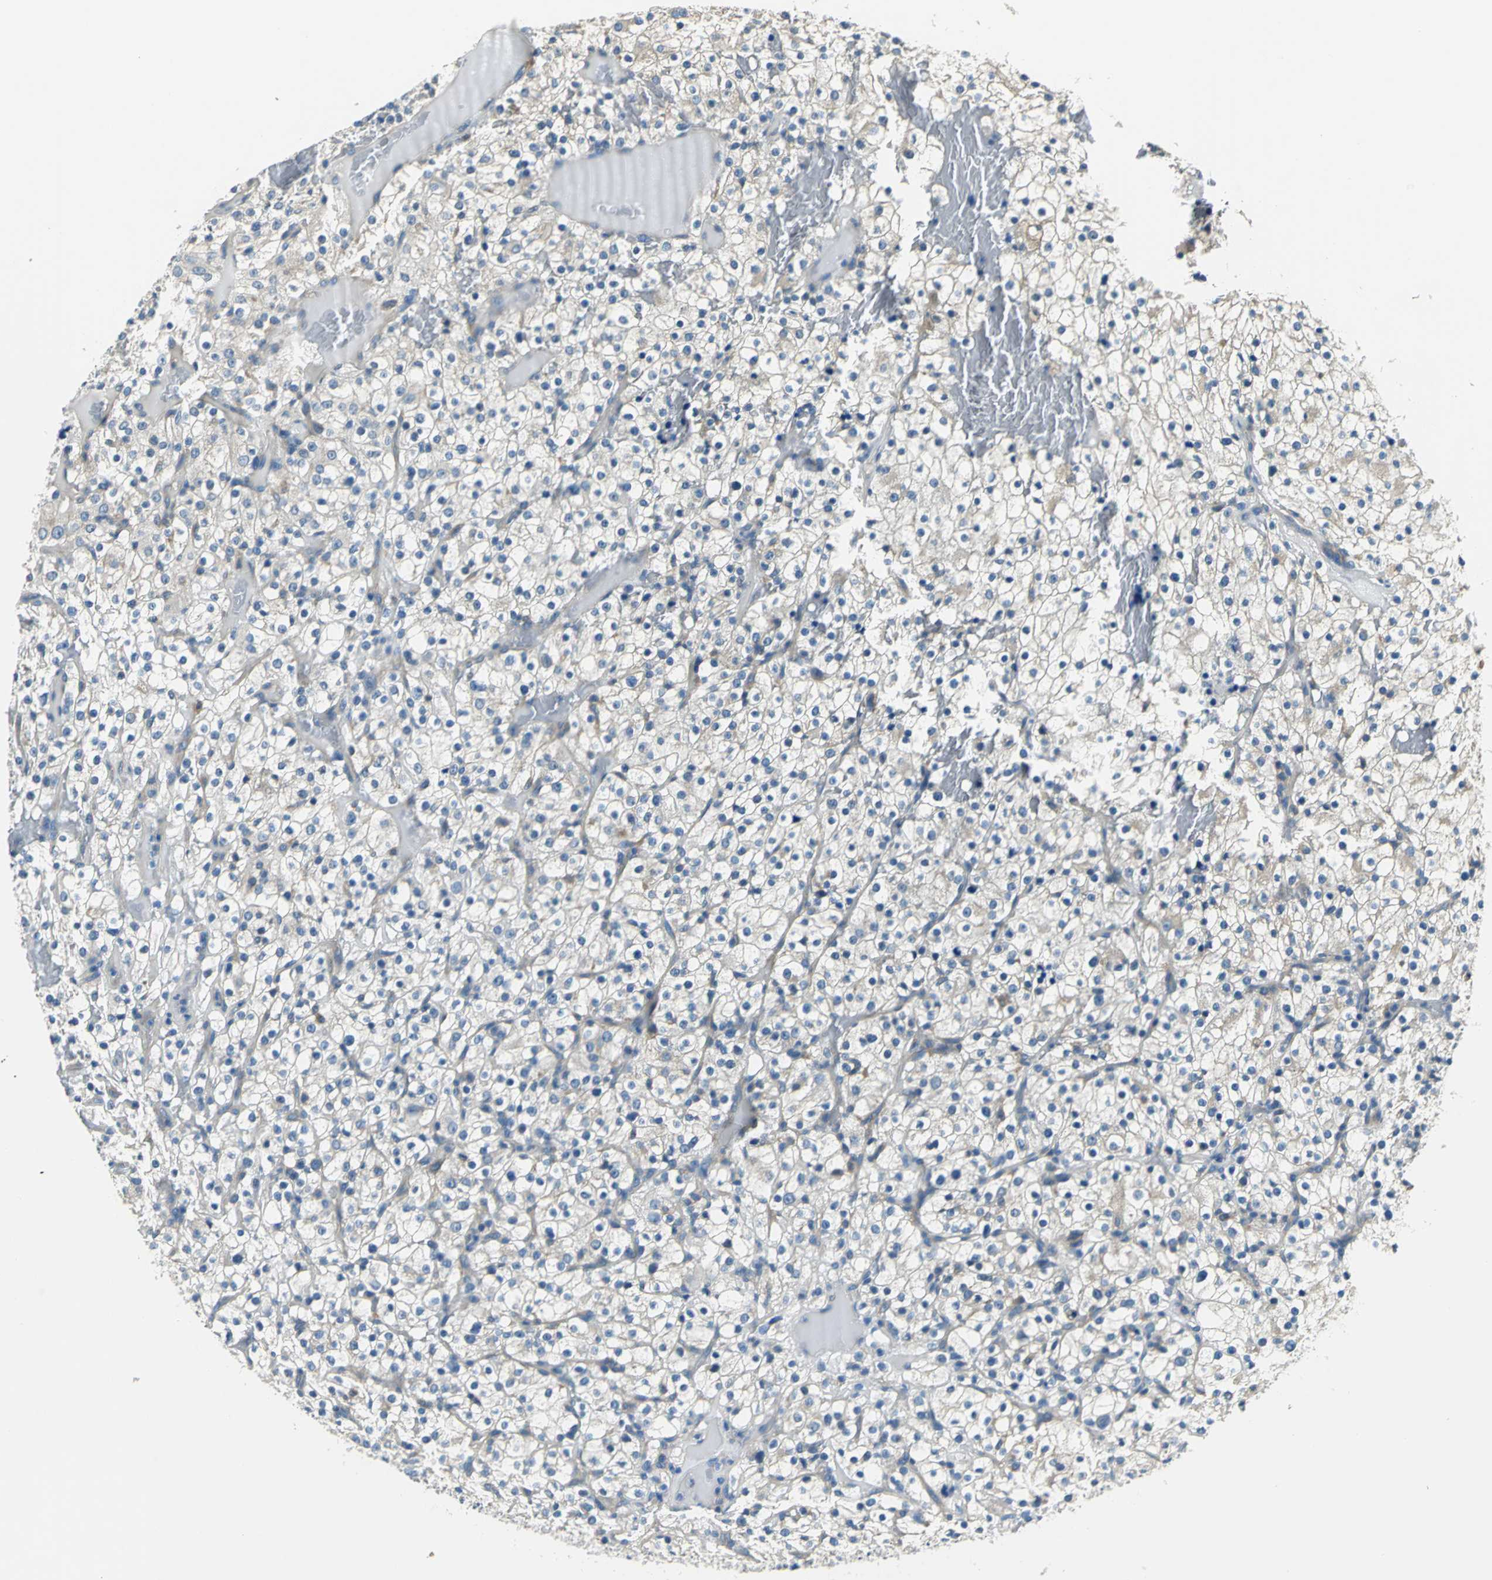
{"staining": {"intensity": "moderate", "quantity": "<25%", "location": "cytoplasmic/membranous"}, "tissue": "renal cancer", "cell_type": "Tumor cells", "image_type": "cancer", "snomed": [{"axis": "morphology", "description": "Normal tissue, NOS"}, {"axis": "morphology", "description": "Adenocarcinoma, NOS"}, {"axis": "topography", "description": "Kidney"}], "caption": "Immunohistochemistry (IHC) photomicrograph of neoplastic tissue: human renal cancer stained using immunohistochemistry (IHC) shows low levels of moderate protein expression localized specifically in the cytoplasmic/membranous of tumor cells, appearing as a cytoplasmic/membranous brown color.", "gene": "SLC16A7", "patient": {"sex": "female", "age": 72}}